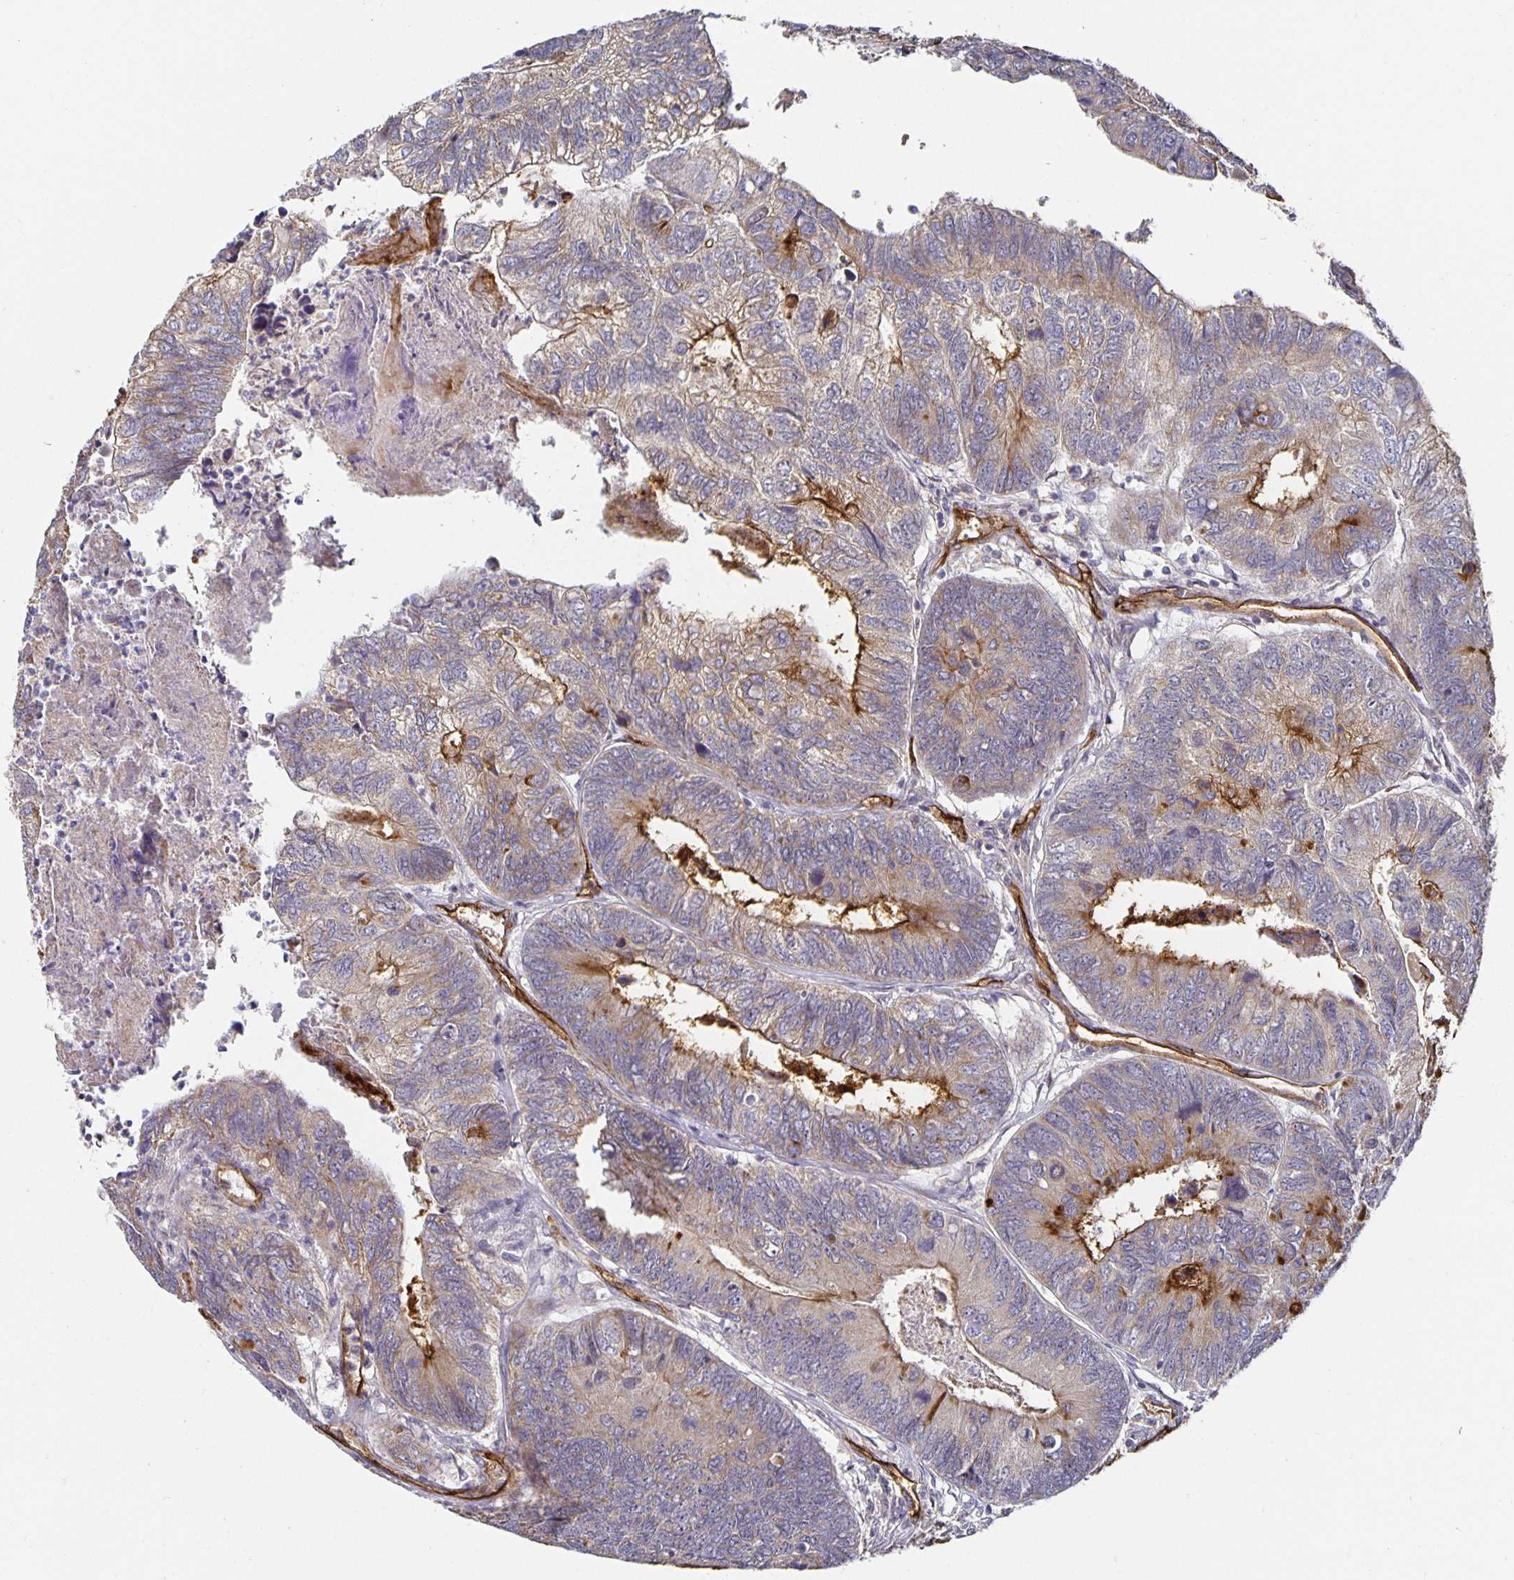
{"staining": {"intensity": "moderate", "quantity": "<25%", "location": "cytoplasmic/membranous"}, "tissue": "colorectal cancer", "cell_type": "Tumor cells", "image_type": "cancer", "snomed": [{"axis": "morphology", "description": "Adenocarcinoma, NOS"}, {"axis": "topography", "description": "Colon"}], "caption": "Human colorectal cancer stained for a protein (brown) reveals moderate cytoplasmic/membranous positive staining in approximately <25% of tumor cells.", "gene": "PODXL", "patient": {"sex": "female", "age": 67}}